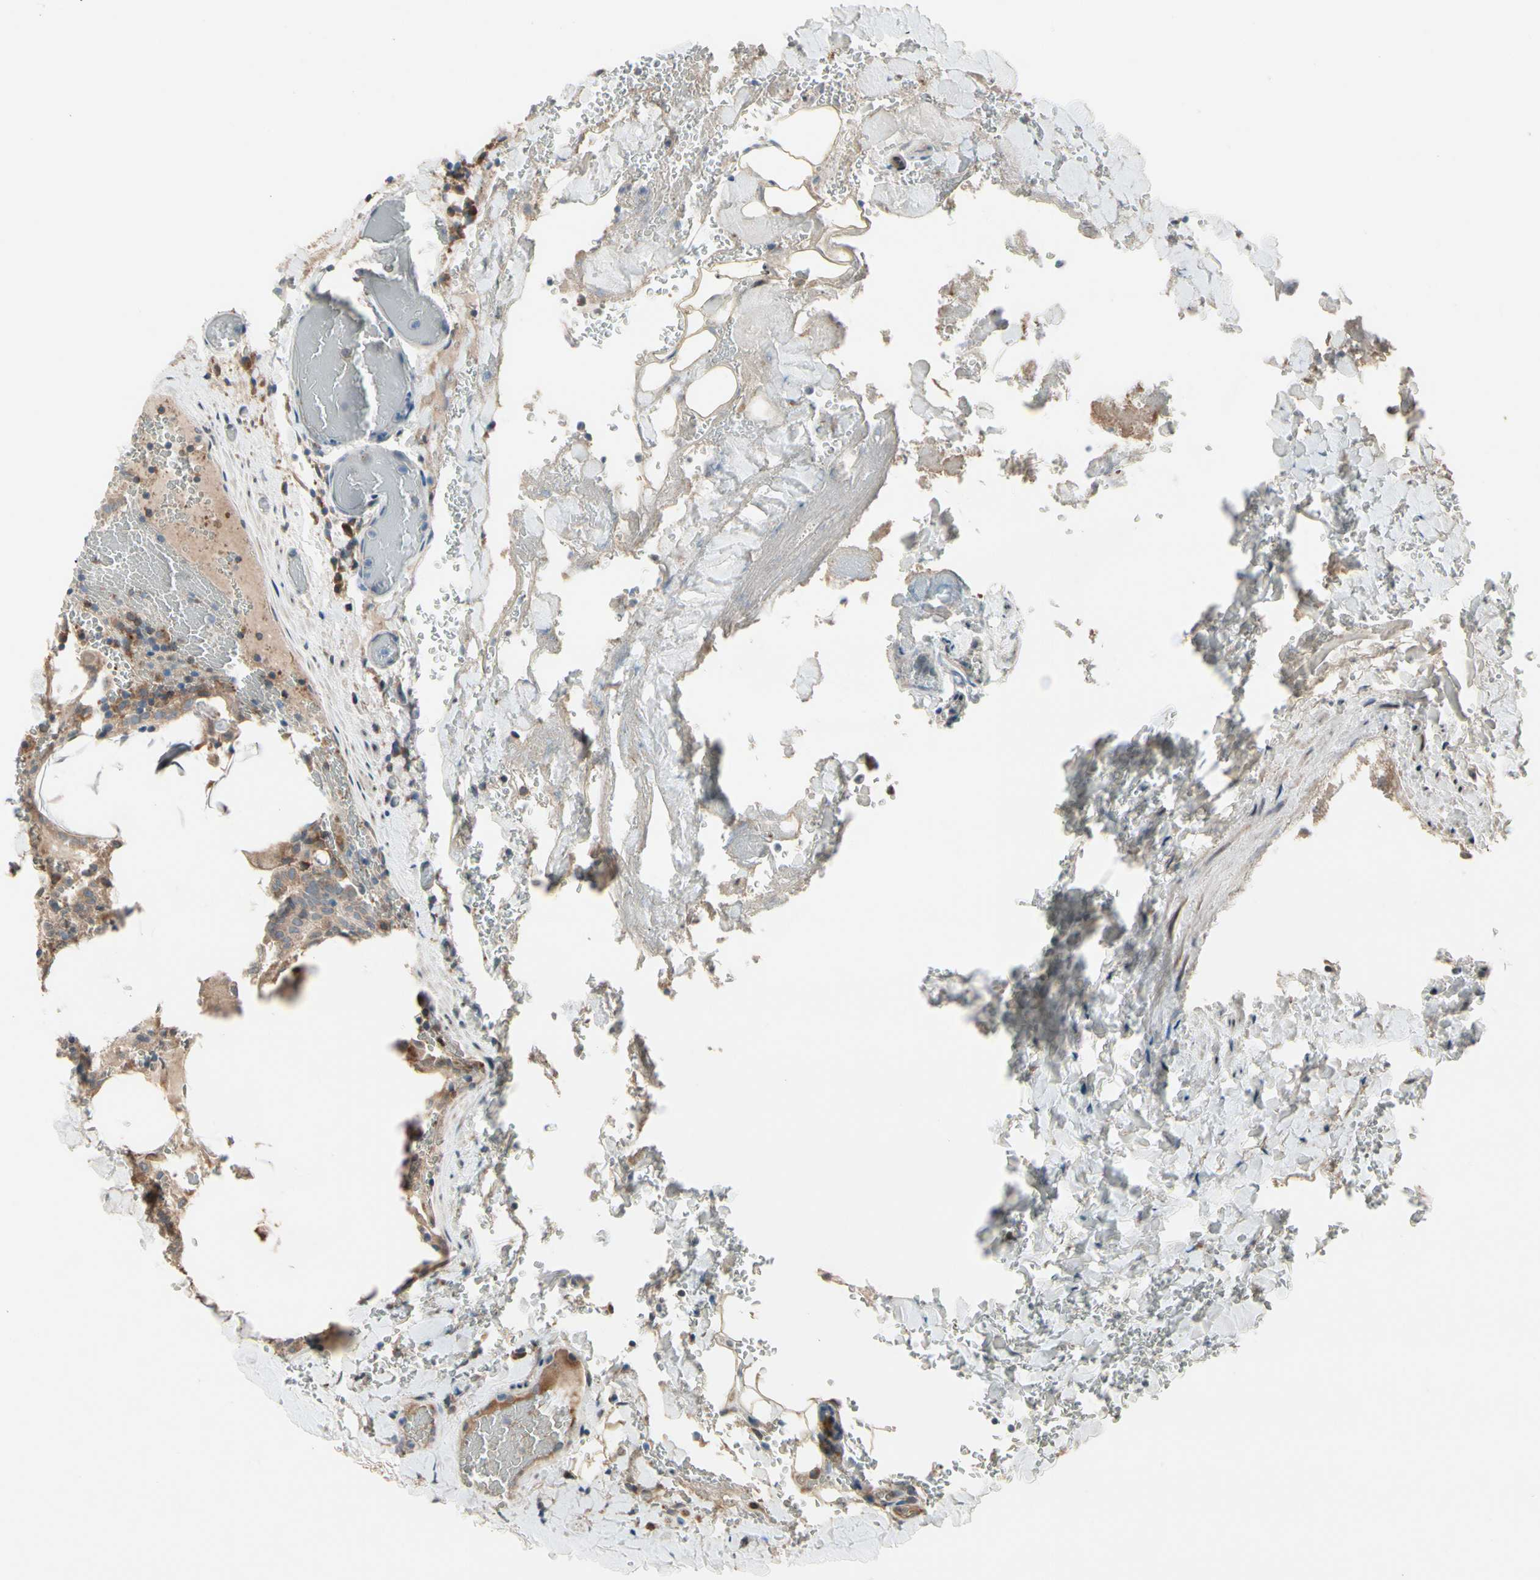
{"staining": {"intensity": "weak", "quantity": ">75%", "location": "cytoplasmic/membranous"}, "tissue": "thyroid cancer", "cell_type": "Tumor cells", "image_type": "cancer", "snomed": [{"axis": "morphology", "description": "Normal tissue, NOS"}, {"axis": "morphology", "description": "Papillary adenocarcinoma, NOS"}, {"axis": "topography", "description": "Thyroid gland"}], "caption": "Thyroid cancer tissue reveals weak cytoplasmic/membranous positivity in about >75% of tumor cells", "gene": "SNX29", "patient": {"sex": "female", "age": 30}}